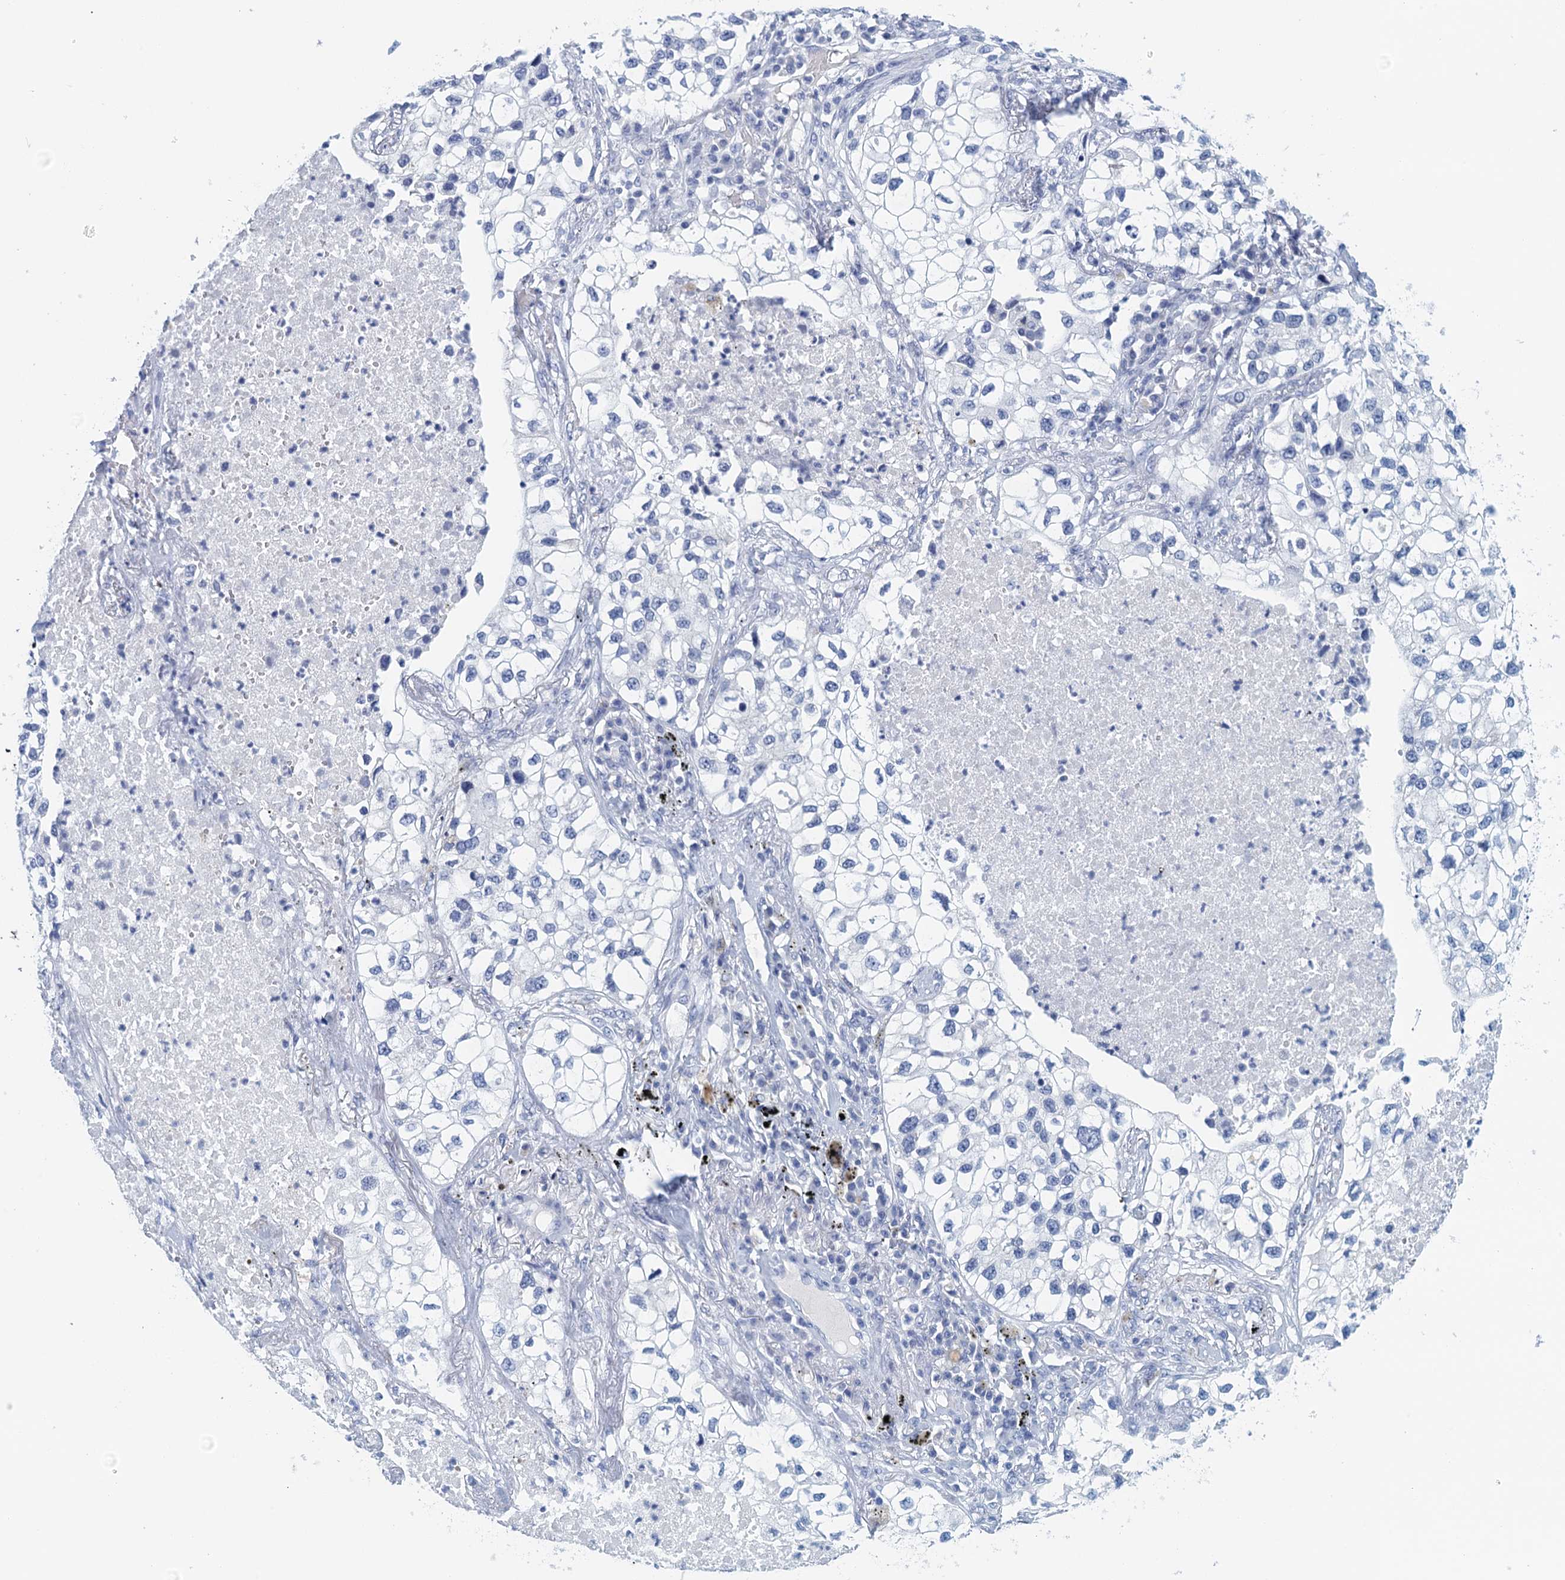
{"staining": {"intensity": "negative", "quantity": "none", "location": "none"}, "tissue": "lung cancer", "cell_type": "Tumor cells", "image_type": "cancer", "snomed": [{"axis": "morphology", "description": "Adenocarcinoma, NOS"}, {"axis": "topography", "description": "Lung"}], "caption": "DAB (3,3'-diaminobenzidine) immunohistochemical staining of lung cancer displays no significant staining in tumor cells.", "gene": "CYP51A1", "patient": {"sex": "male", "age": 63}}